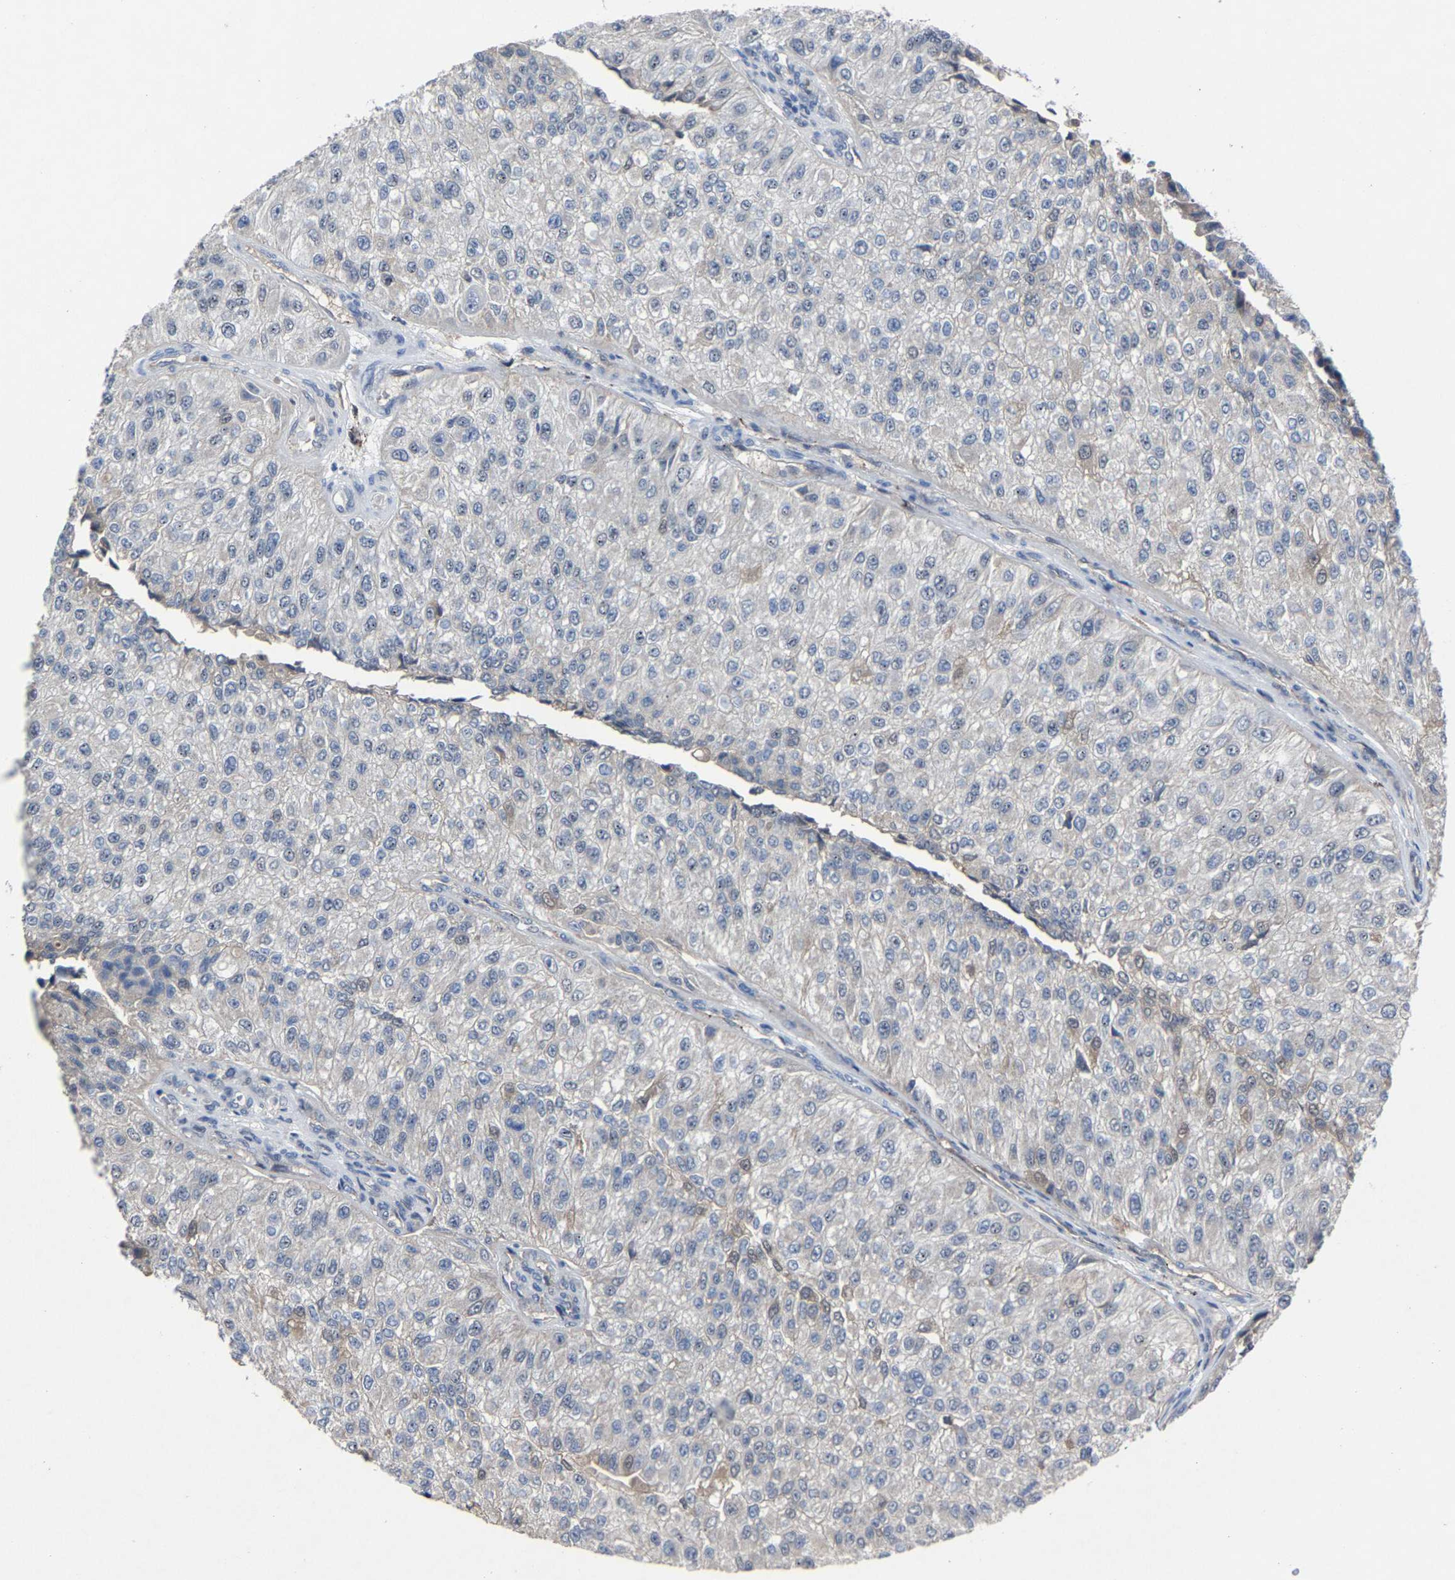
{"staining": {"intensity": "negative", "quantity": "none", "location": "none"}, "tissue": "urothelial cancer", "cell_type": "Tumor cells", "image_type": "cancer", "snomed": [{"axis": "morphology", "description": "Urothelial carcinoma, High grade"}, {"axis": "topography", "description": "Kidney"}, {"axis": "topography", "description": "Urinary bladder"}], "caption": "This histopathology image is of urothelial cancer stained with immunohistochemistry (IHC) to label a protein in brown with the nuclei are counter-stained blue. There is no positivity in tumor cells. Nuclei are stained in blue.", "gene": "LSM8", "patient": {"sex": "male", "age": 77}}